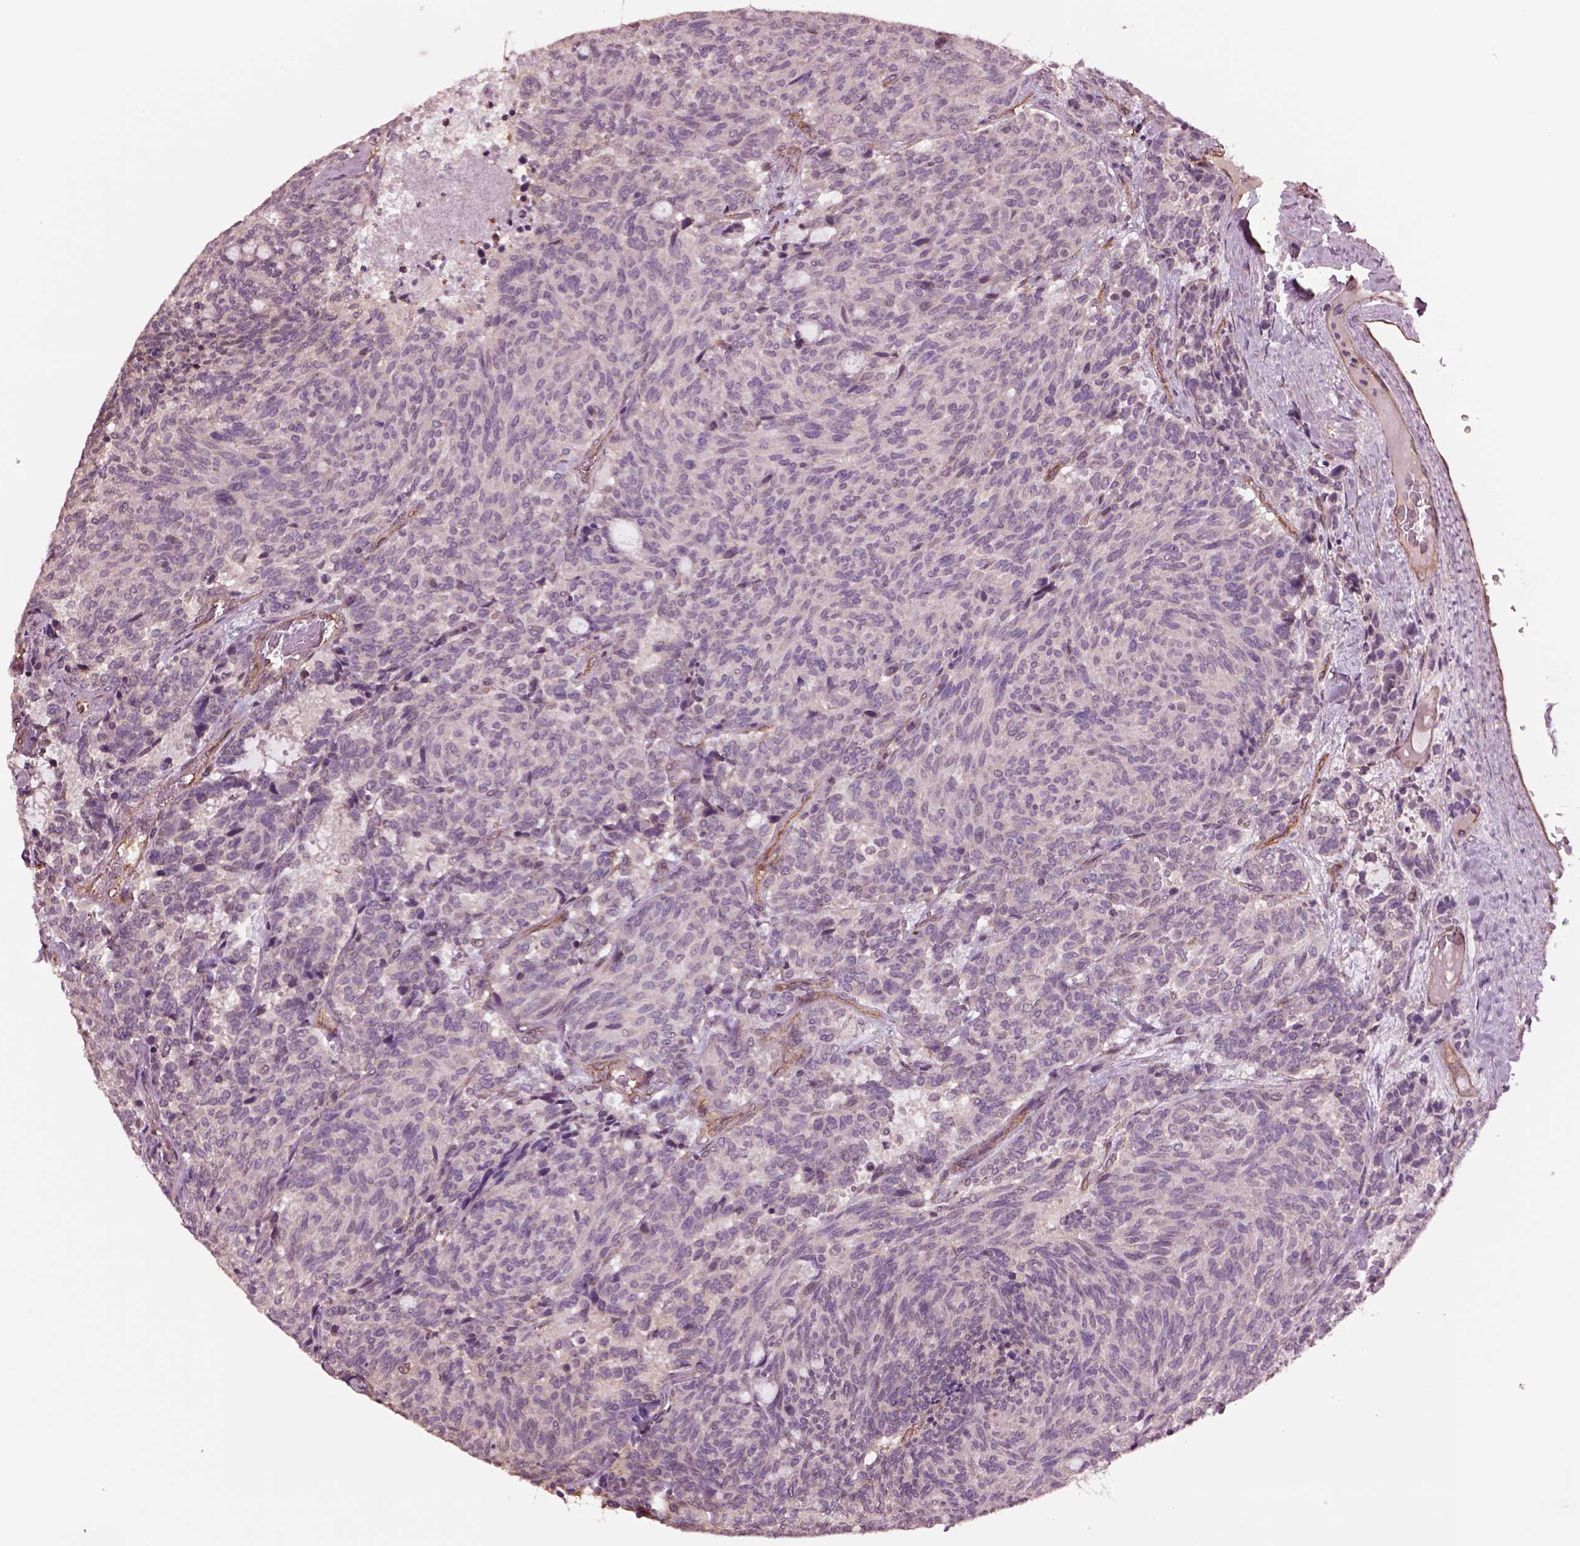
{"staining": {"intensity": "negative", "quantity": "none", "location": "none"}, "tissue": "carcinoid", "cell_type": "Tumor cells", "image_type": "cancer", "snomed": [{"axis": "morphology", "description": "Carcinoid, malignant, NOS"}, {"axis": "topography", "description": "Pancreas"}], "caption": "This is an IHC image of human malignant carcinoid. There is no positivity in tumor cells.", "gene": "HTR1B", "patient": {"sex": "female", "age": 54}}